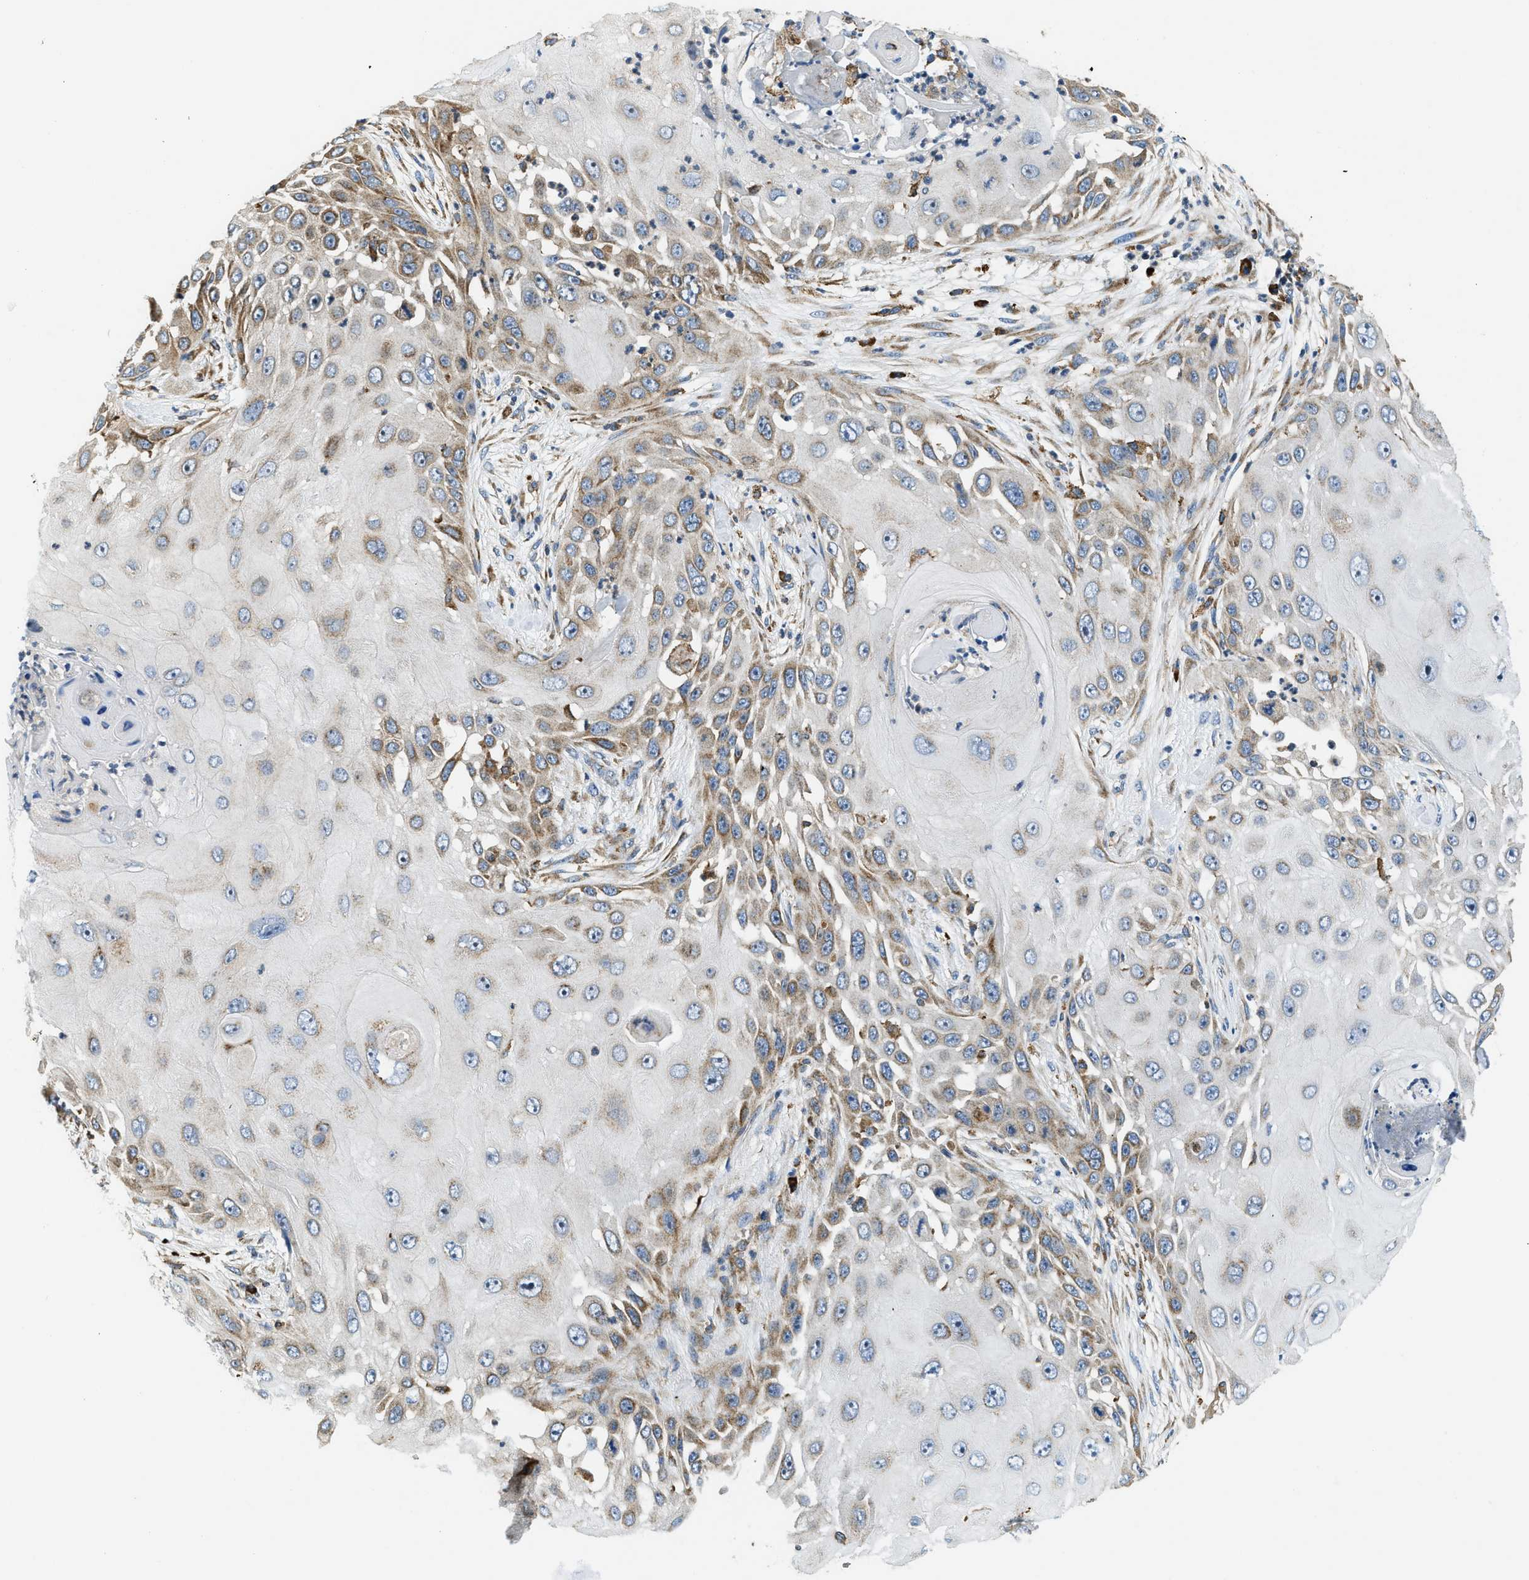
{"staining": {"intensity": "moderate", "quantity": "<25%", "location": "cytoplasmic/membranous"}, "tissue": "skin cancer", "cell_type": "Tumor cells", "image_type": "cancer", "snomed": [{"axis": "morphology", "description": "Squamous cell carcinoma, NOS"}, {"axis": "topography", "description": "Skin"}], "caption": "Skin cancer was stained to show a protein in brown. There is low levels of moderate cytoplasmic/membranous staining in about <25% of tumor cells. (Brightfield microscopy of DAB IHC at high magnification).", "gene": "CSPG4", "patient": {"sex": "female", "age": 44}}